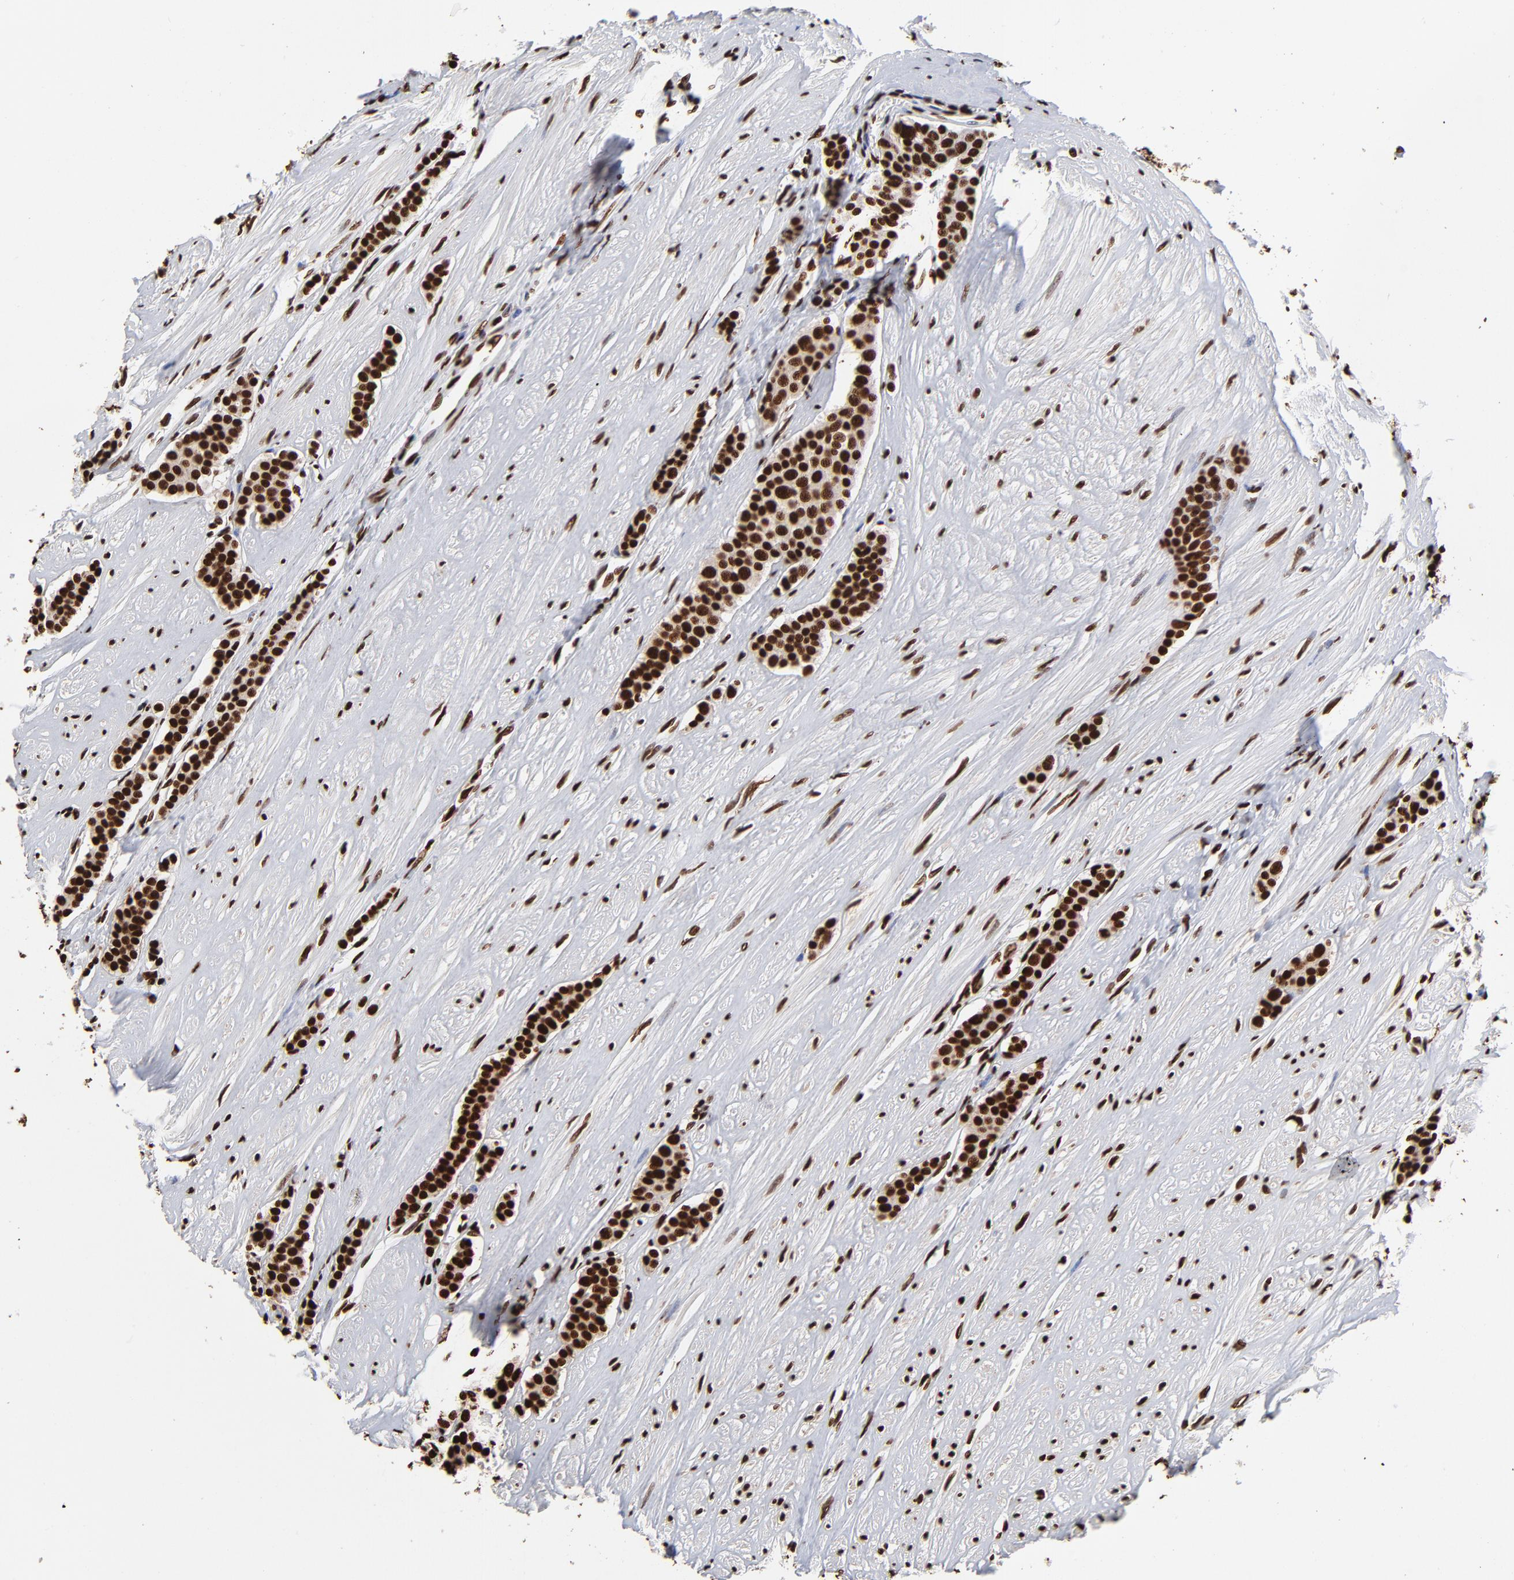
{"staining": {"intensity": "strong", "quantity": ">75%", "location": "nuclear"}, "tissue": "carcinoid", "cell_type": "Tumor cells", "image_type": "cancer", "snomed": [{"axis": "morphology", "description": "Carcinoid, malignant, NOS"}, {"axis": "topography", "description": "Small intestine"}], "caption": "Protein expression analysis of malignant carcinoid demonstrates strong nuclear positivity in approximately >75% of tumor cells.", "gene": "ZNF544", "patient": {"sex": "male", "age": 60}}